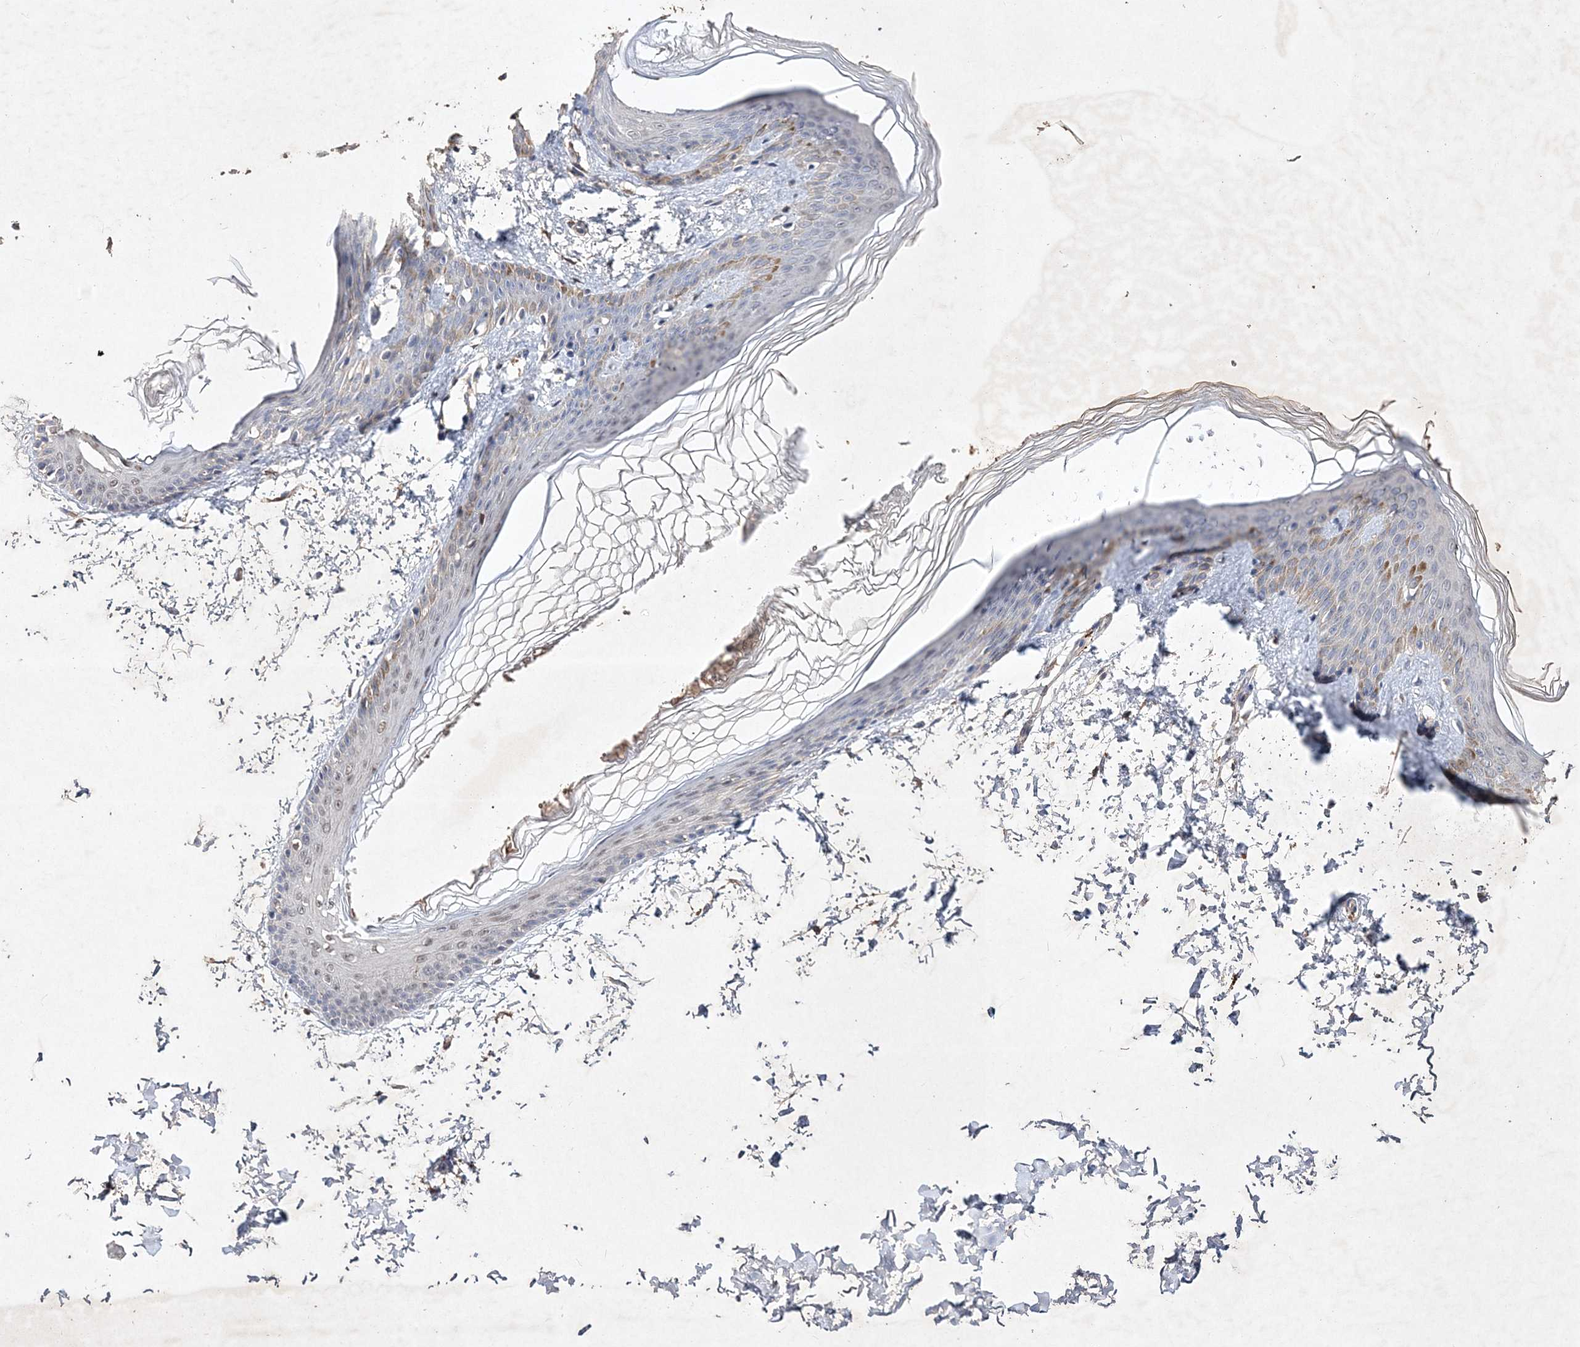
{"staining": {"intensity": "negative", "quantity": "none", "location": "none"}, "tissue": "skin", "cell_type": "Fibroblasts", "image_type": "normal", "snomed": [{"axis": "morphology", "description": "Normal tissue, NOS"}, {"axis": "morphology", "description": "Neoplasm, benign, NOS"}, {"axis": "topography", "description": "Skin"}, {"axis": "topography", "description": "Soft tissue"}], "caption": "The image exhibits no staining of fibroblasts in unremarkable skin.", "gene": "C3orf38", "patient": {"sex": "male", "age": 26}}